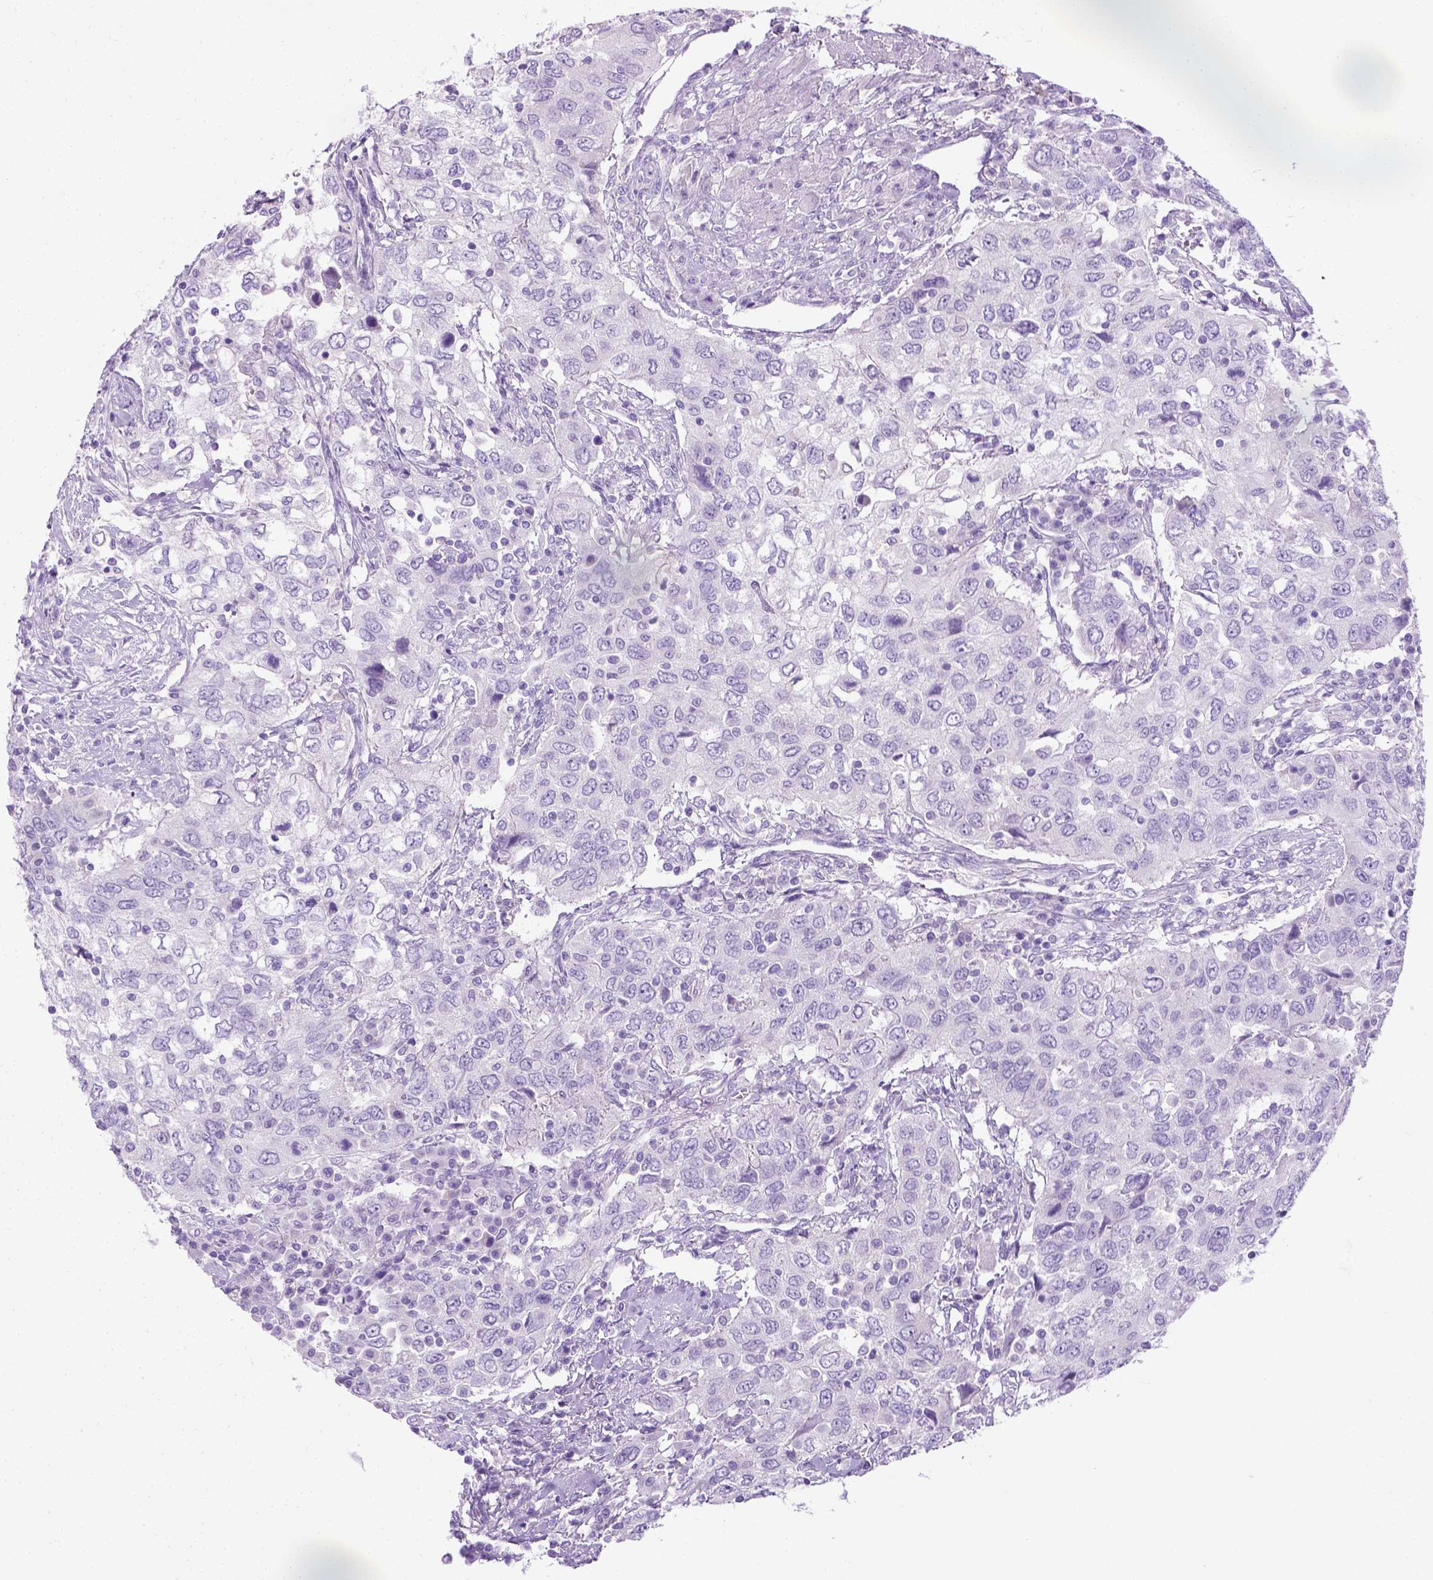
{"staining": {"intensity": "negative", "quantity": "none", "location": "none"}, "tissue": "urothelial cancer", "cell_type": "Tumor cells", "image_type": "cancer", "snomed": [{"axis": "morphology", "description": "Urothelial carcinoma, High grade"}, {"axis": "topography", "description": "Urinary bladder"}], "caption": "Protein analysis of urothelial cancer displays no significant expression in tumor cells. (Stains: DAB immunohistochemistry (IHC) with hematoxylin counter stain, Microscopy: brightfield microscopy at high magnification).", "gene": "KRT71", "patient": {"sex": "male", "age": 76}}